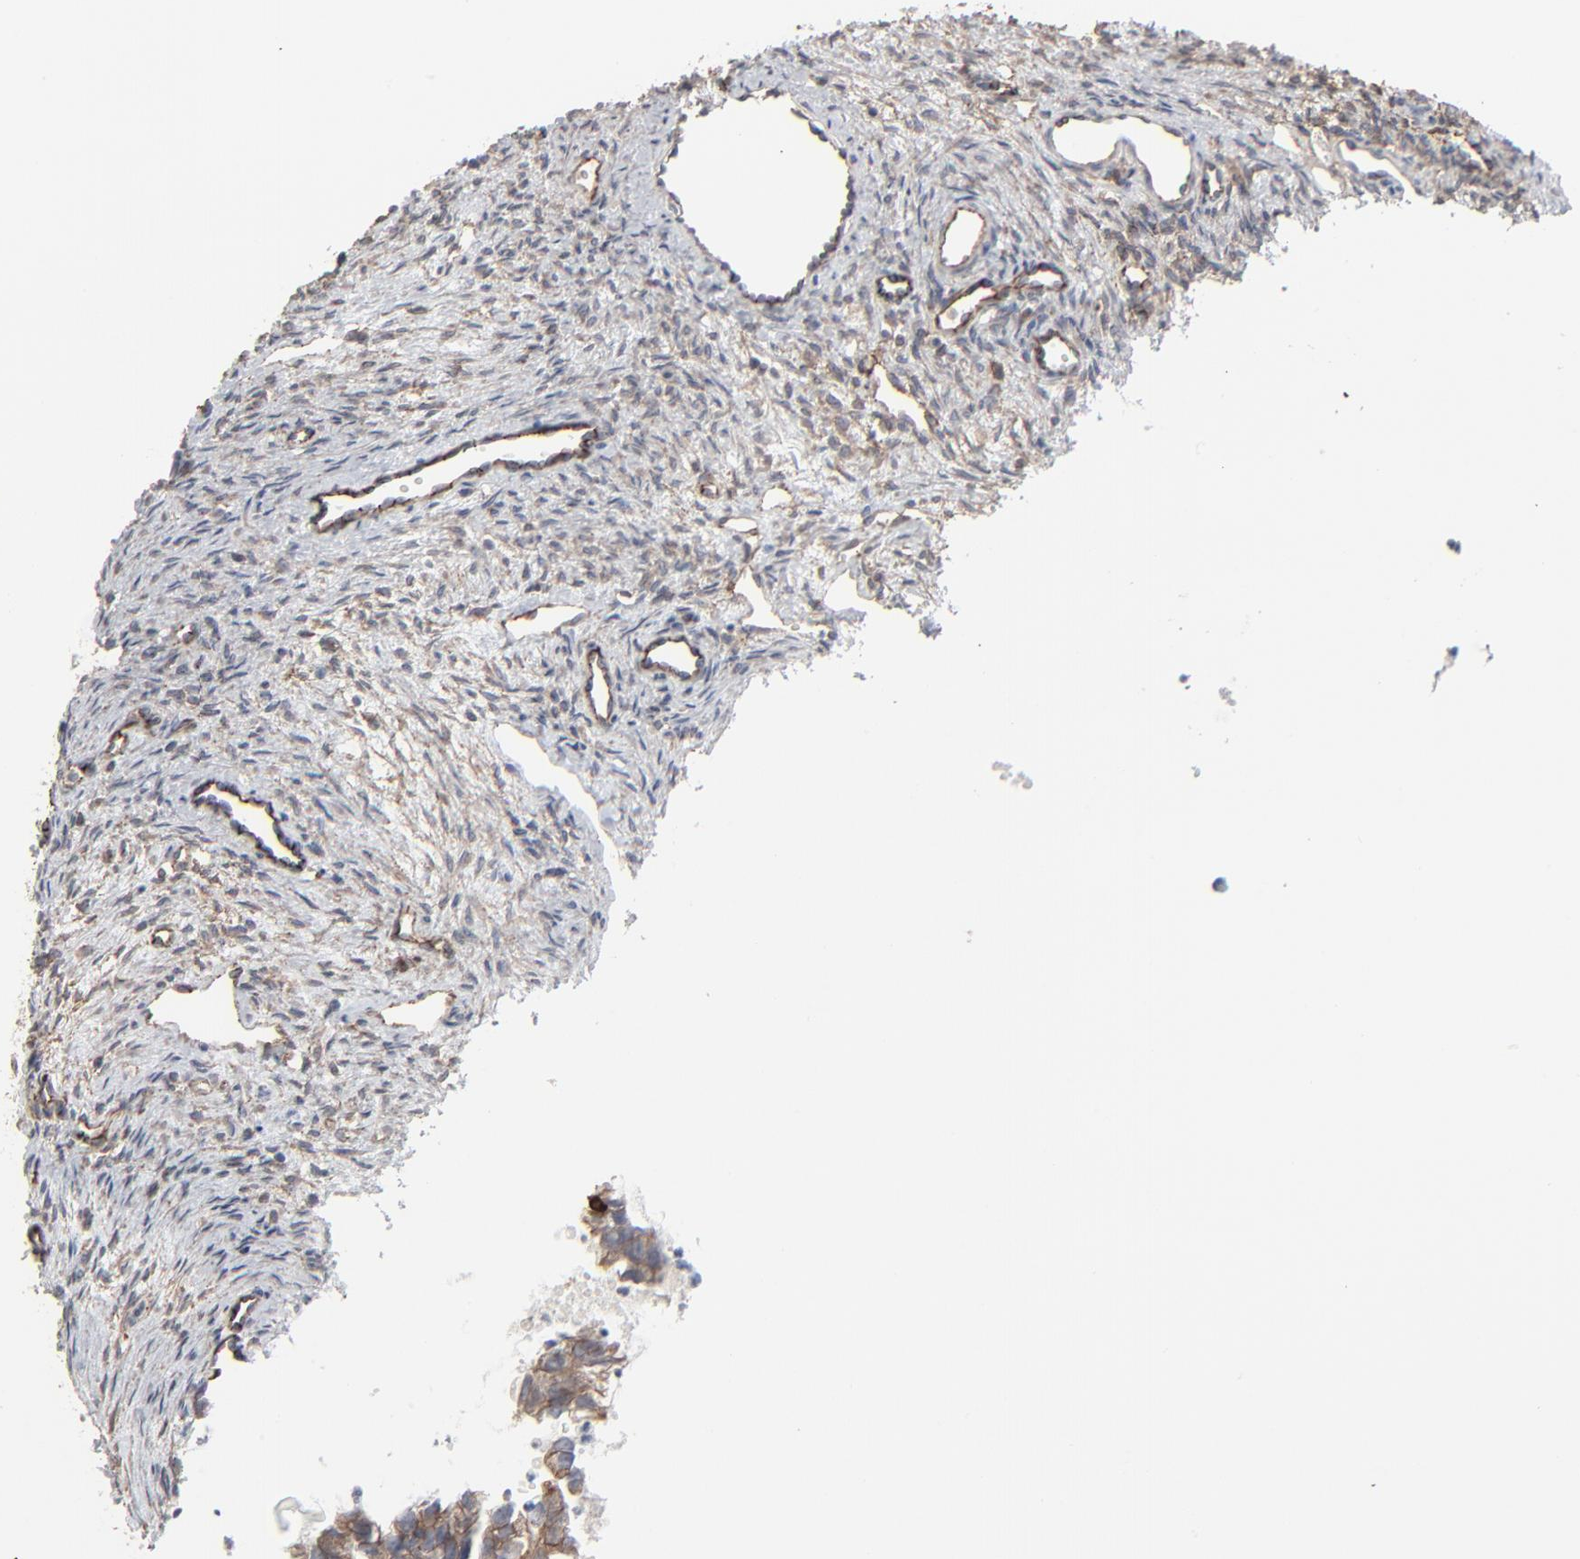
{"staining": {"intensity": "weak", "quantity": ">75%", "location": "cytoplasmic/membranous"}, "tissue": "ovary", "cell_type": "Ovarian stroma cells", "image_type": "normal", "snomed": [{"axis": "morphology", "description": "Normal tissue, NOS"}, {"axis": "topography", "description": "Ovary"}], "caption": "Weak cytoplasmic/membranous expression is identified in about >75% of ovarian stroma cells in benign ovary. The staining was performed using DAB (3,3'-diaminobenzidine), with brown indicating positive protein expression. Nuclei are stained blue with hematoxylin.", "gene": "CTNND1", "patient": {"sex": "female", "age": 33}}